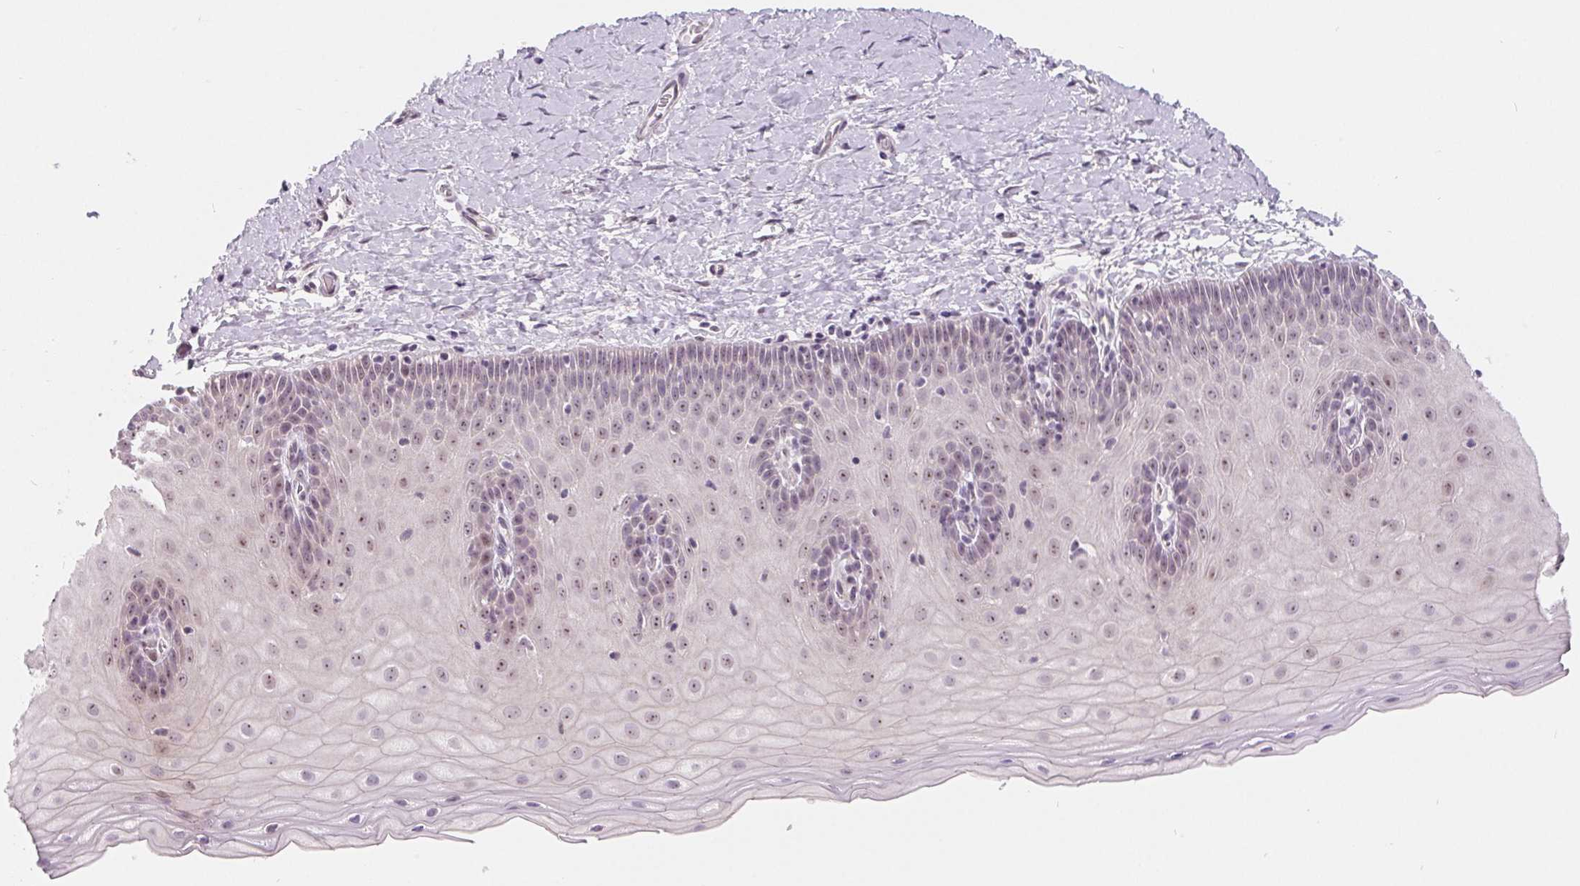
{"staining": {"intensity": "moderate", "quantity": "<25%", "location": "cytoplasmic/membranous"}, "tissue": "cervix", "cell_type": "Glandular cells", "image_type": "normal", "snomed": [{"axis": "morphology", "description": "Normal tissue, NOS"}, {"axis": "topography", "description": "Cervix"}], "caption": "Protein staining exhibits moderate cytoplasmic/membranous staining in approximately <25% of glandular cells in unremarkable cervix.", "gene": "LCA5L", "patient": {"sex": "female", "age": 37}}